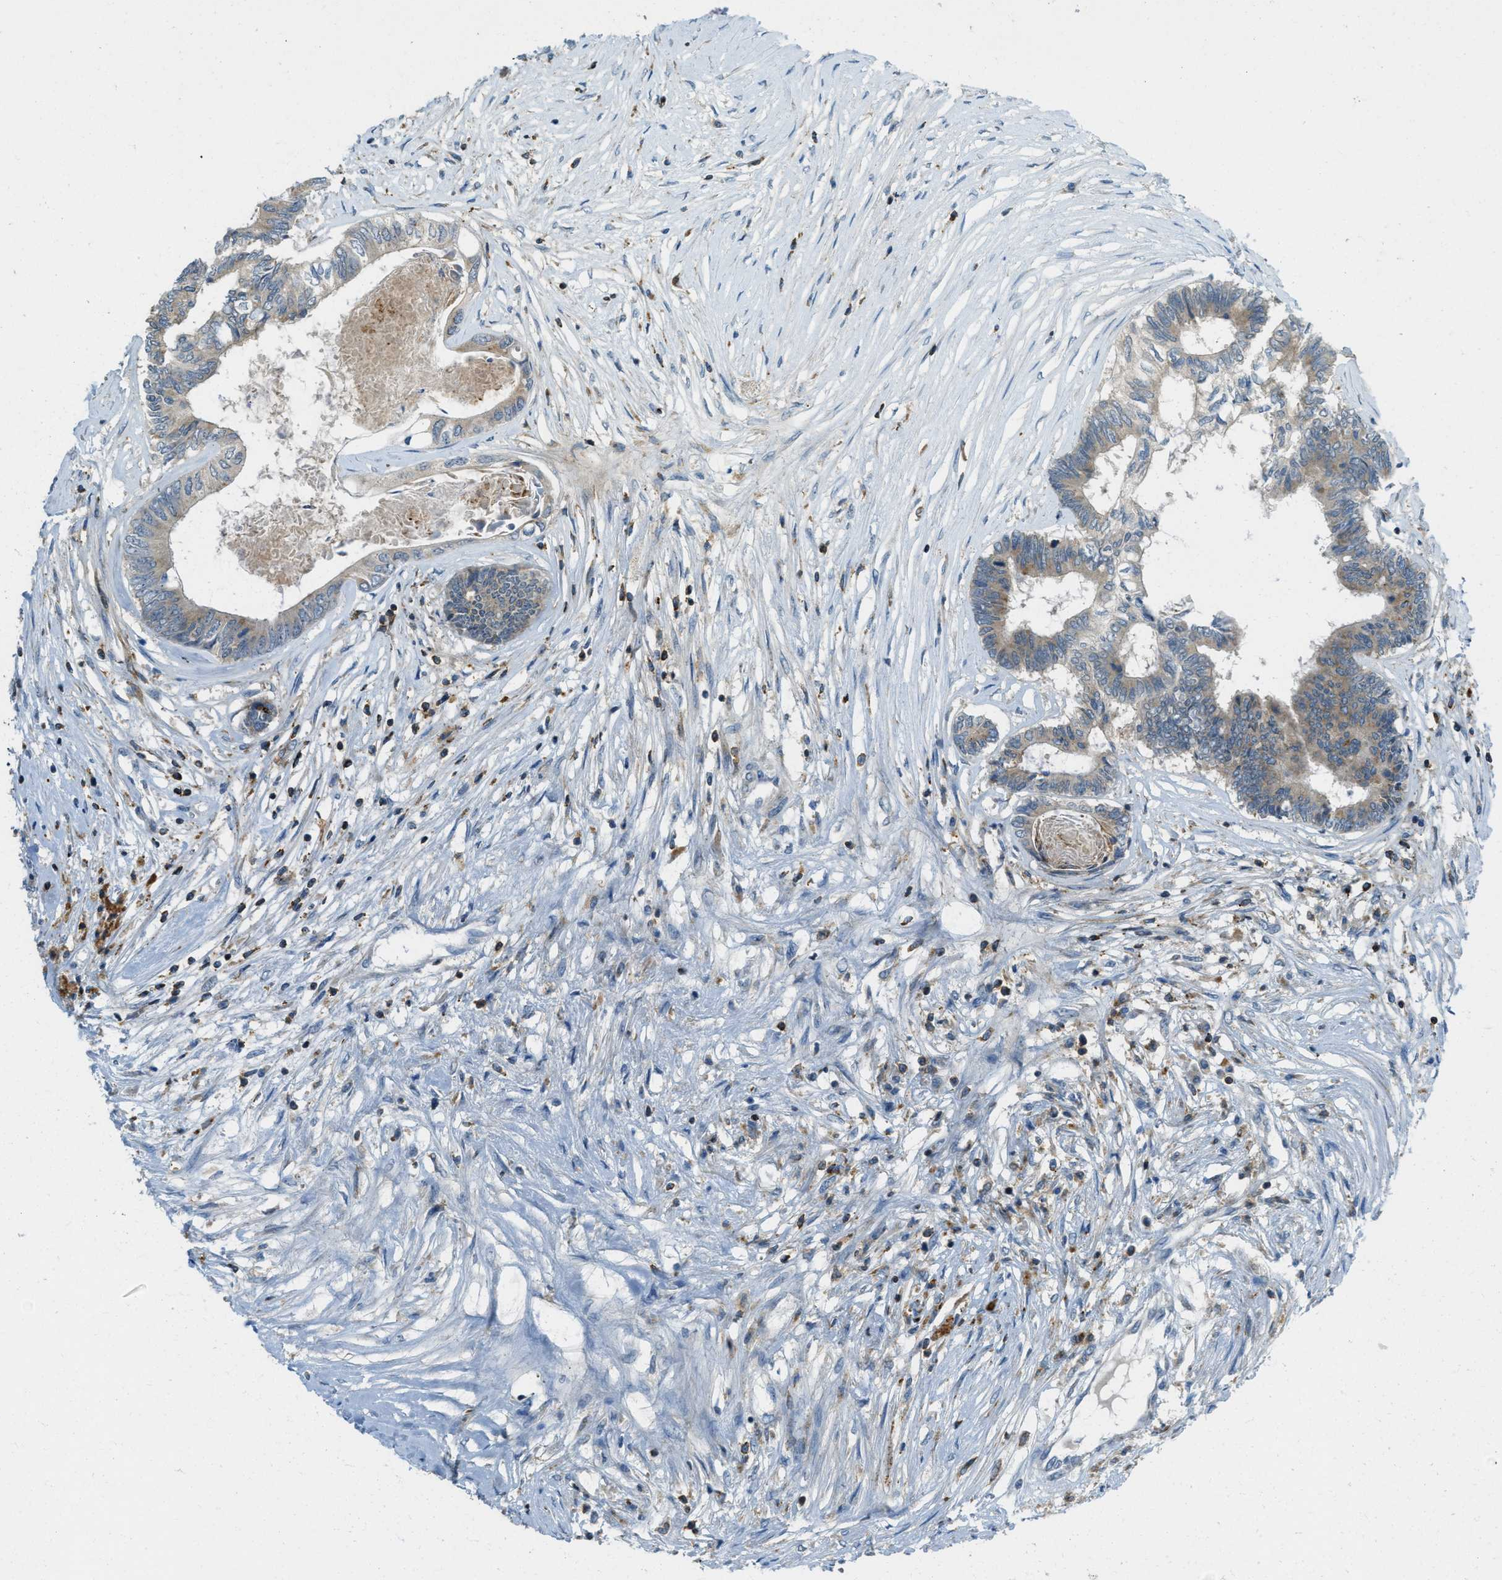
{"staining": {"intensity": "moderate", "quantity": "25%-75%", "location": "cytoplasmic/membranous"}, "tissue": "colorectal cancer", "cell_type": "Tumor cells", "image_type": "cancer", "snomed": [{"axis": "morphology", "description": "Adenocarcinoma, NOS"}, {"axis": "topography", "description": "Rectum"}], "caption": "Adenocarcinoma (colorectal) stained with DAB IHC exhibits medium levels of moderate cytoplasmic/membranous positivity in approximately 25%-75% of tumor cells.", "gene": "PLBD2", "patient": {"sex": "male", "age": 63}}